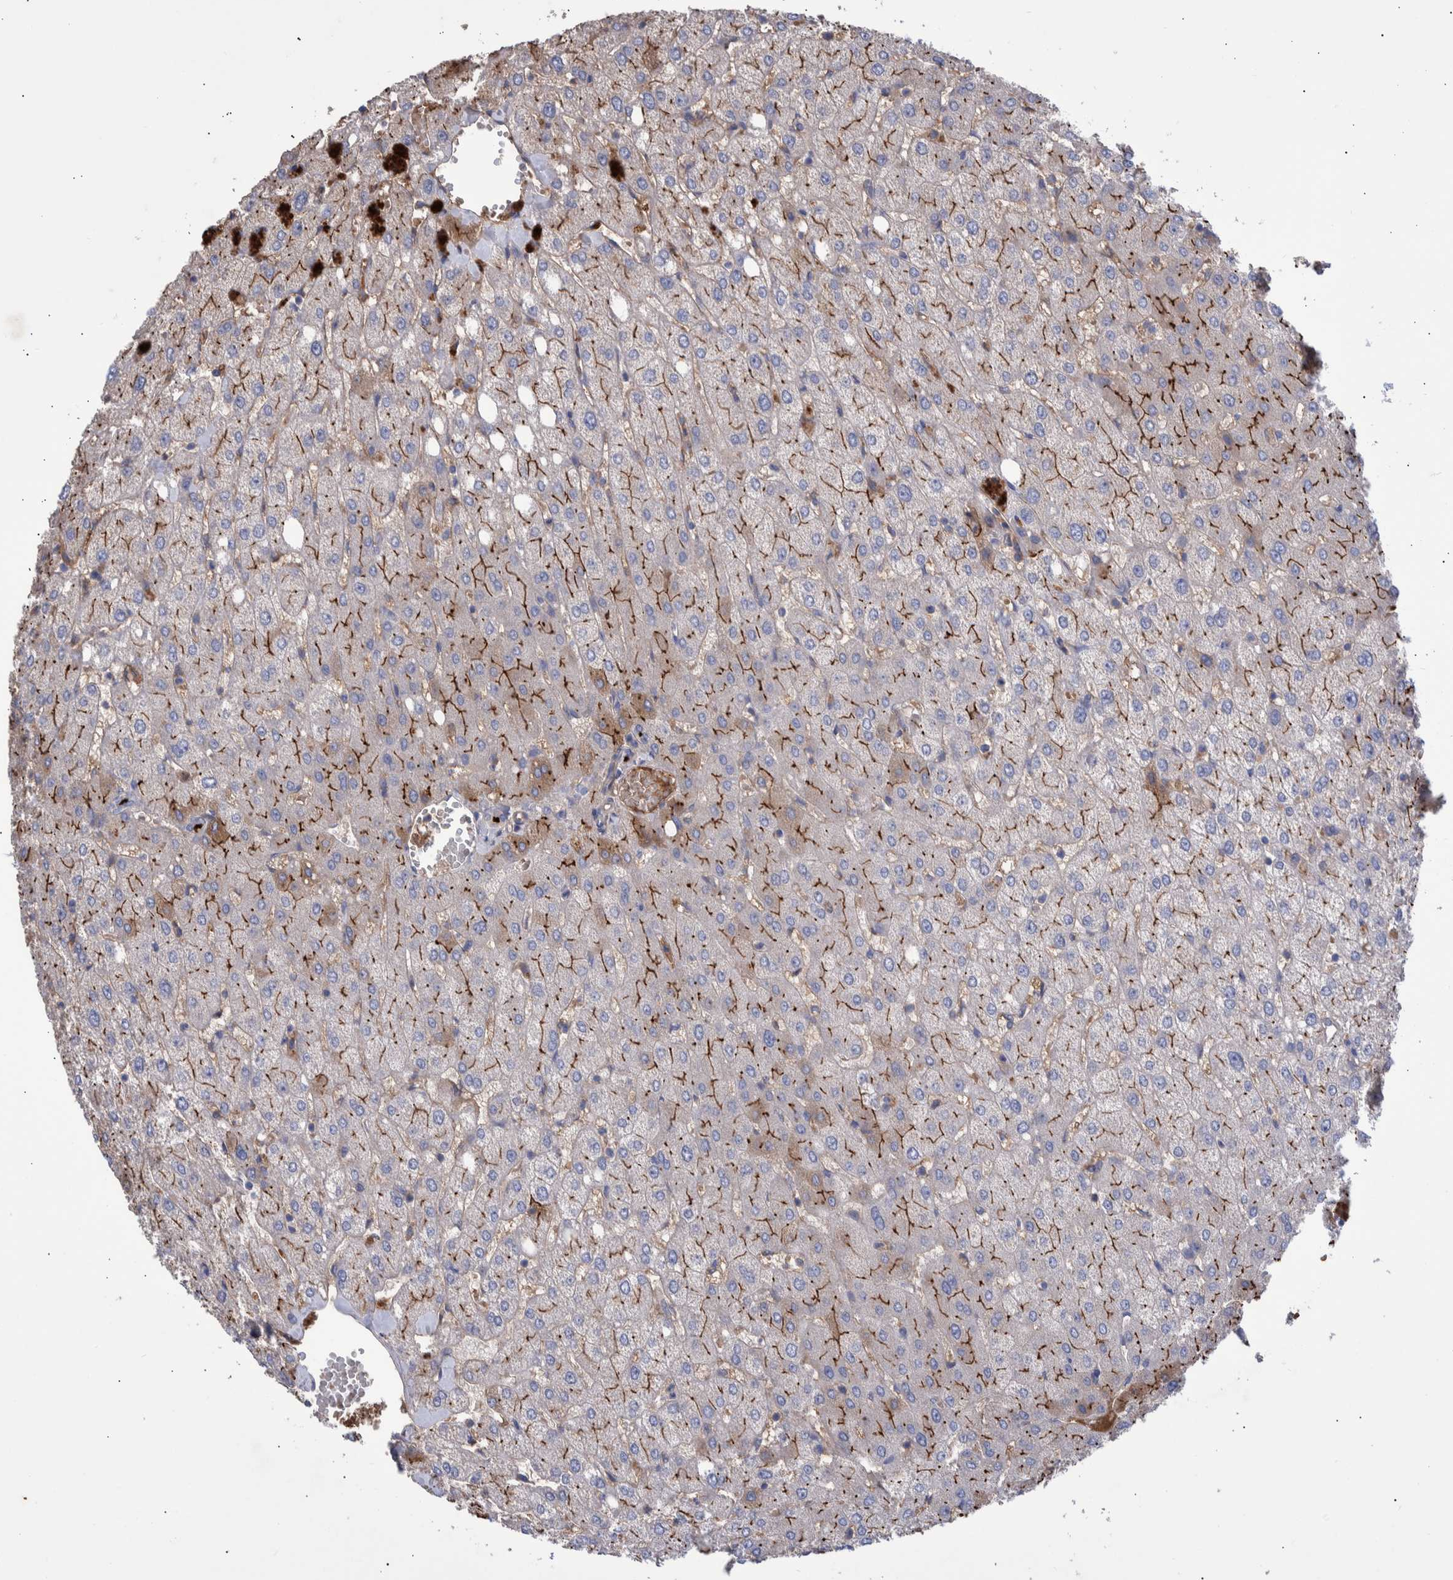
{"staining": {"intensity": "strong", "quantity": ">75%", "location": "cytoplasmic/membranous"}, "tissue": "liver", "cell_type": "Cholangiocytes", "image_type": "normal", "snomed": [{"axis": "morphology", "description": "Normal tissue, NOS"}, {"axis": "topography", "description": "Liver"}], "caption": "Protein expression analysis of unremarkable human liver reveals strong cytoplasmic/membranous staining in about >75% of cholangiocytes.", "gene": "DLL4", "patient": {"sex": "female", "age": 54}}